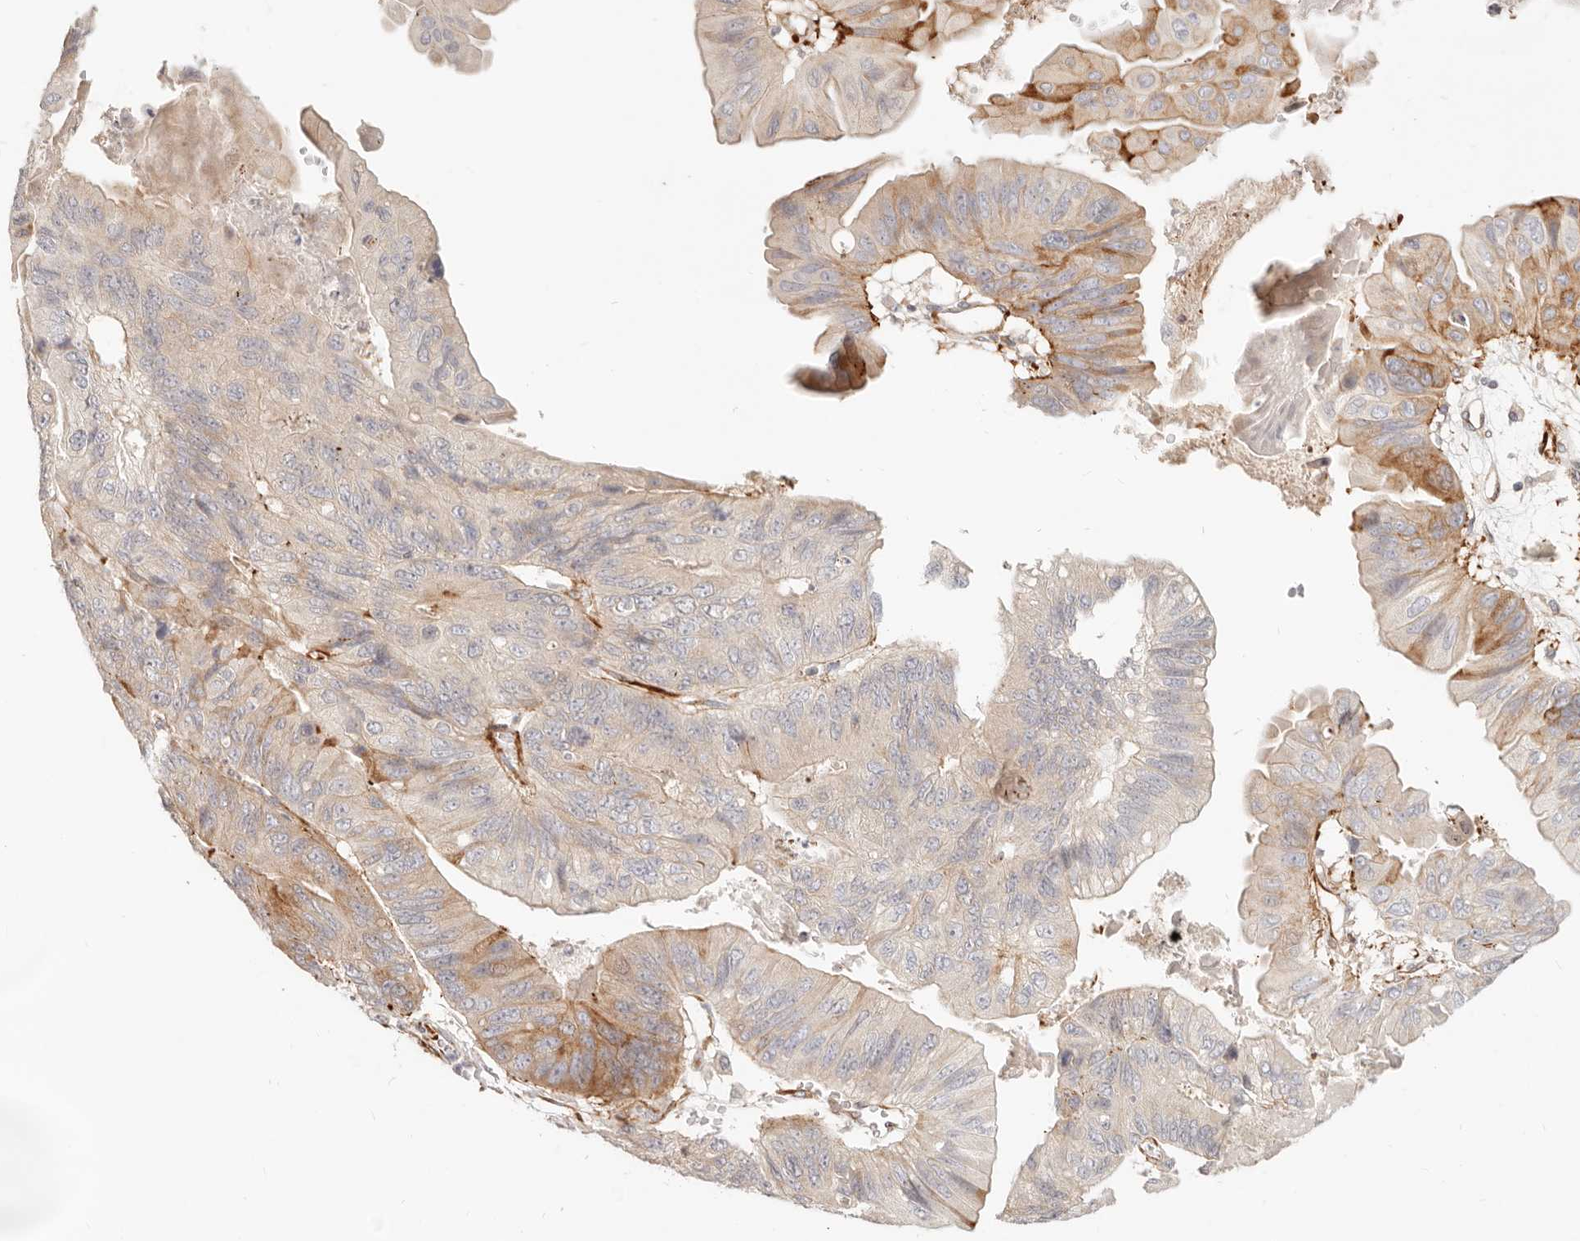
{"staining": {"intensity": "moderate", "quantity": "25%-75%", "location": "cytoplasmic/membranous"}, "tissue": "ovarian cancer", "cell_type": "Tumor cells", "image_type": "cancer", "snomed": [{"axis": "morphology", "description": "Cystadenocarcinoma, mucinous, NOS"}, {"axis": "topography", "description": "Ovary"}], "caption": "This is a micrograph of immunohistochemistry (IHC) staining of ovarian mucinous cystadenocarcinoma, which shows moderate positivity in the cytoplasmic/membranous of tumor cells.", "gene": "SASS6", "patient": {"sex": "female", "age": 61}}